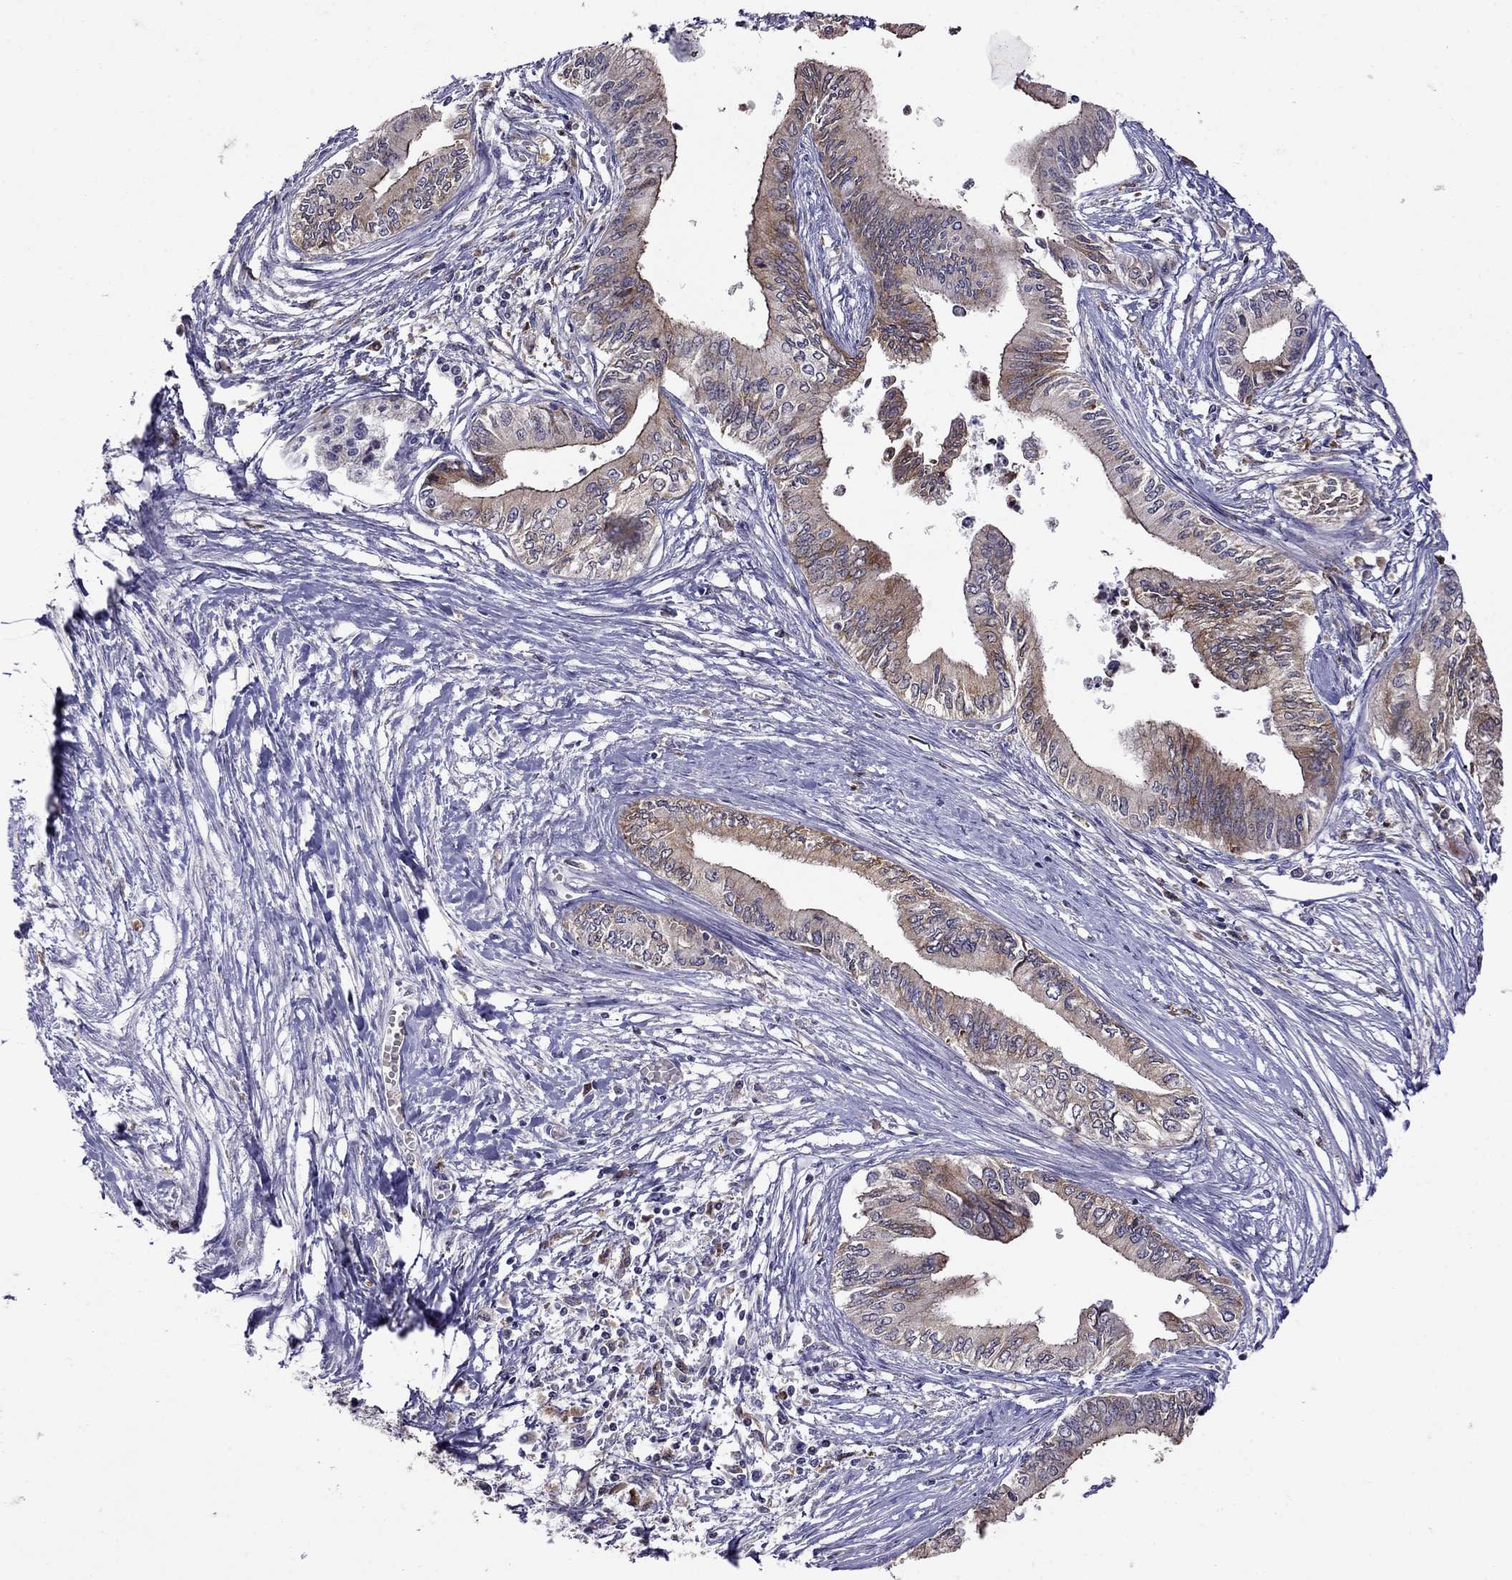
{"staining": {"intensity": "moderate", "quantity": "25%-75%", "location": "cytoplasmic/membranous"}, "tissue": "pancreatic cancer", "cell_type": "Tumor cells", "image_type": "cancer", "snomed": [{"axis": "morphology", "description": "Adenocarcinoma, NOS"}, {"axis": "topography", "description": "Pancreas"}], "caption": "This photomicrograph demonstrates IHC staining of human pancreatic cancer (adenocarcinoma), with medium moderate cytoplasmic/membranous positivity in approximately 25%-75% of tumor cells.", "gene": "ADAM28", "patient": {"sex": "female", "age": 61}}